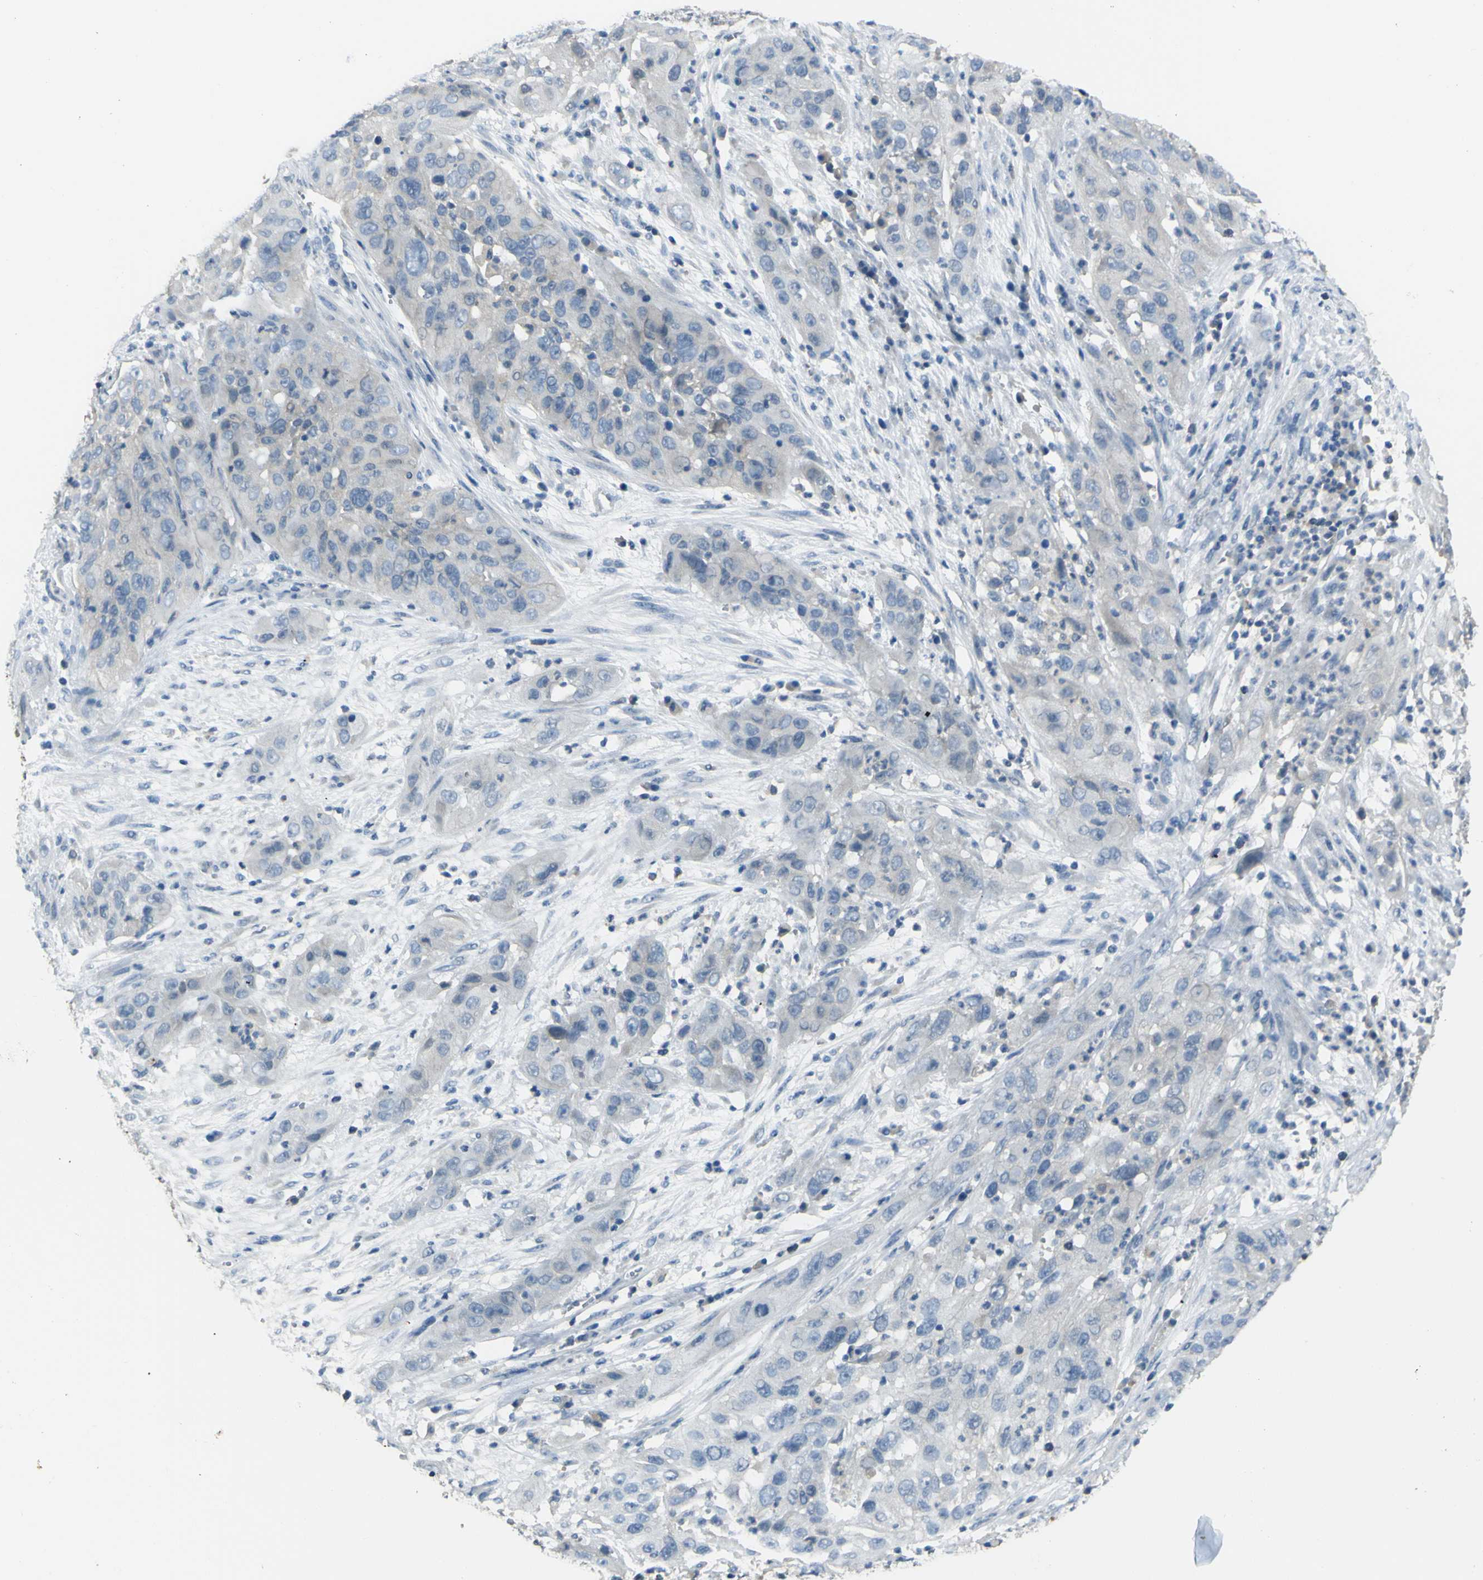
{"staining": {"intensity": "negative", "quantity": "none", "location": "none"}, "tissue": "cervical cancer", "cell_type": "Tumor cells", "image_type": "cancer", "snomed": [{"axis": "morphology", "description": "Squamous cell carcinoma, NOS"}, {"axis": "topography", "description": "Cervix"}], "caption": "A high-resolution histopathology image shows immunohistochemistry (IHC) staining of cervical cancer, which exhibits no significant positivity in tumor cells.", "gene": "C6orf89", "patient": {"sex": "female", "age": 32}}